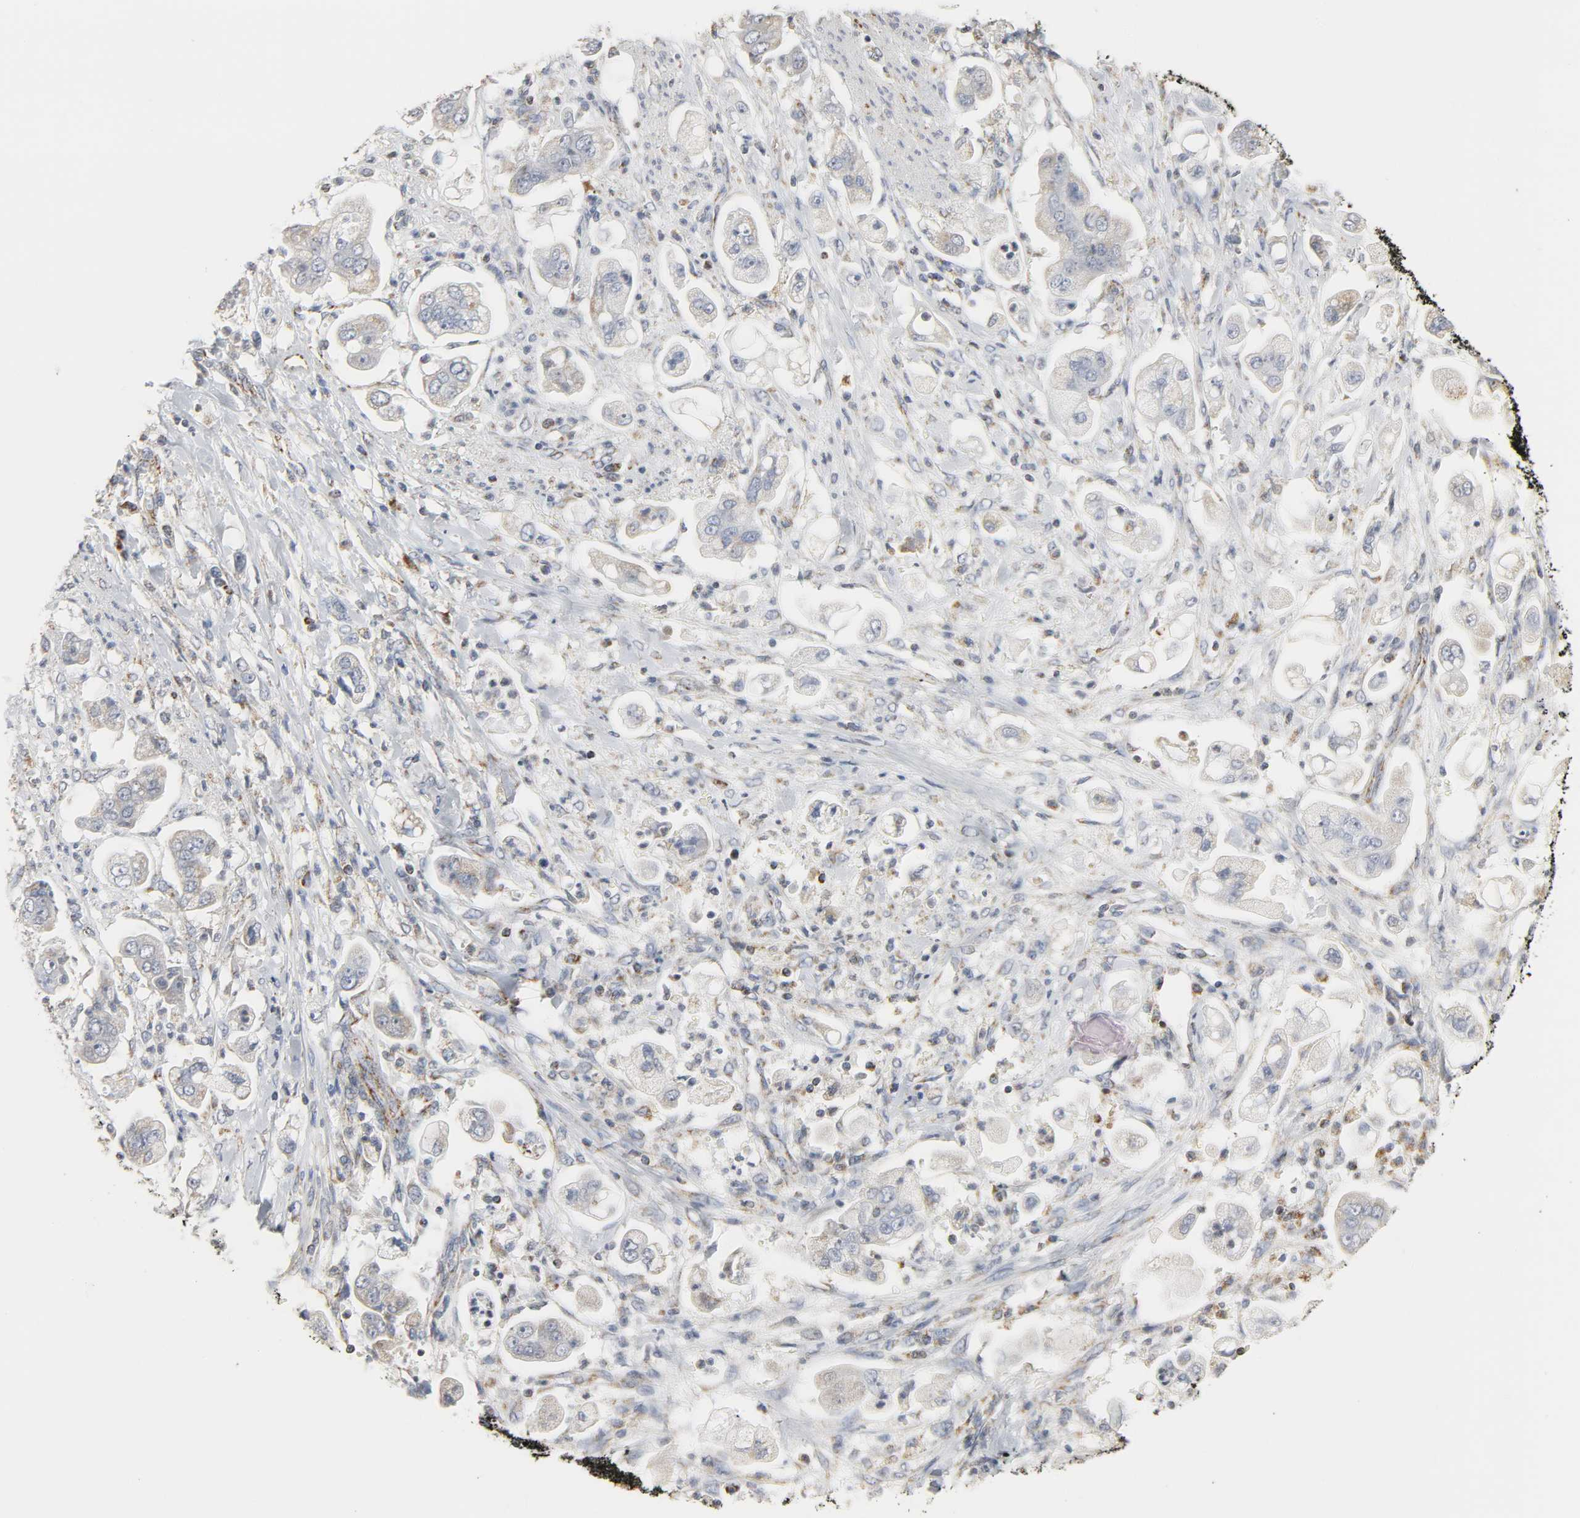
{"staining": {"intensity": "weak", "quantity": "<25%", "location": "cytoplasmic/membranous"}, "tissue": "stomach cancer", "cell_type": "Tumor cells", "image_type": "cancer", "snomed": [{"axis": "morphology", "description": "Adenocarcinoma, NOS"}, {"axis": "topography", "description": "Stomach"}], "caption": "The IHC histopathology image has no significant staining in tumor cells of stomach cancer tissue.", "gene": "ACAT1", "patient": {"sex": "male", "age": 62}}